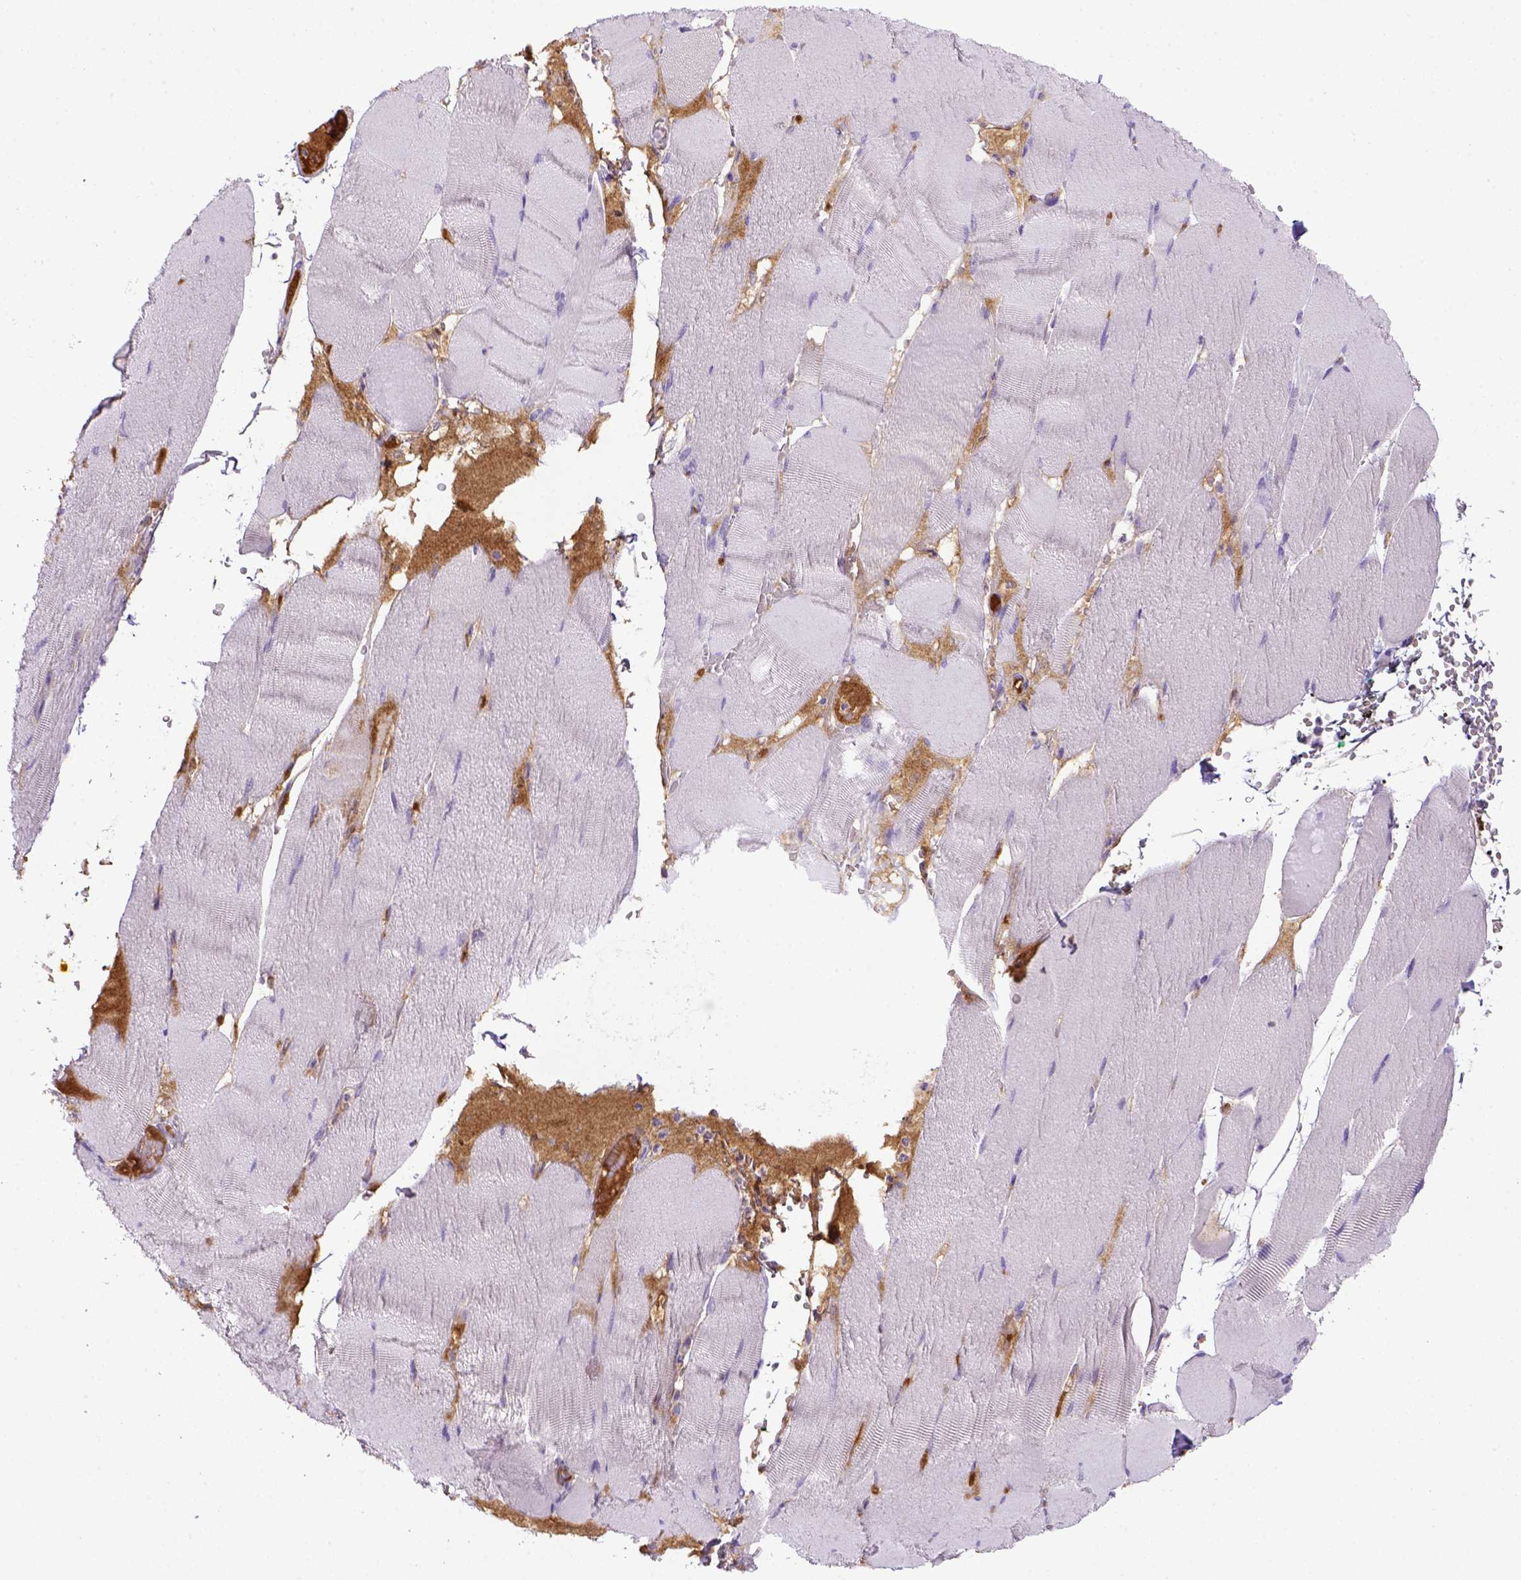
{"staining": {"intensity": "negative", "quantity": "none", "location": "none"}, "tissue": "skeletal muscle", "cell_type": "Myocytes", "image_type": "normal", "snomed": [{"axis": "morphology", "description": "Normal tissue, NOS"}, {"axis": "topography", "description": "Skeletal muscle"}], "caption": "Human skeletal muscle stained for a protein using immunohistochemistry demonstrates no staining in myocytes.", "gene": "ITIH4", "patient": {"sex": "male", "age": 56}}